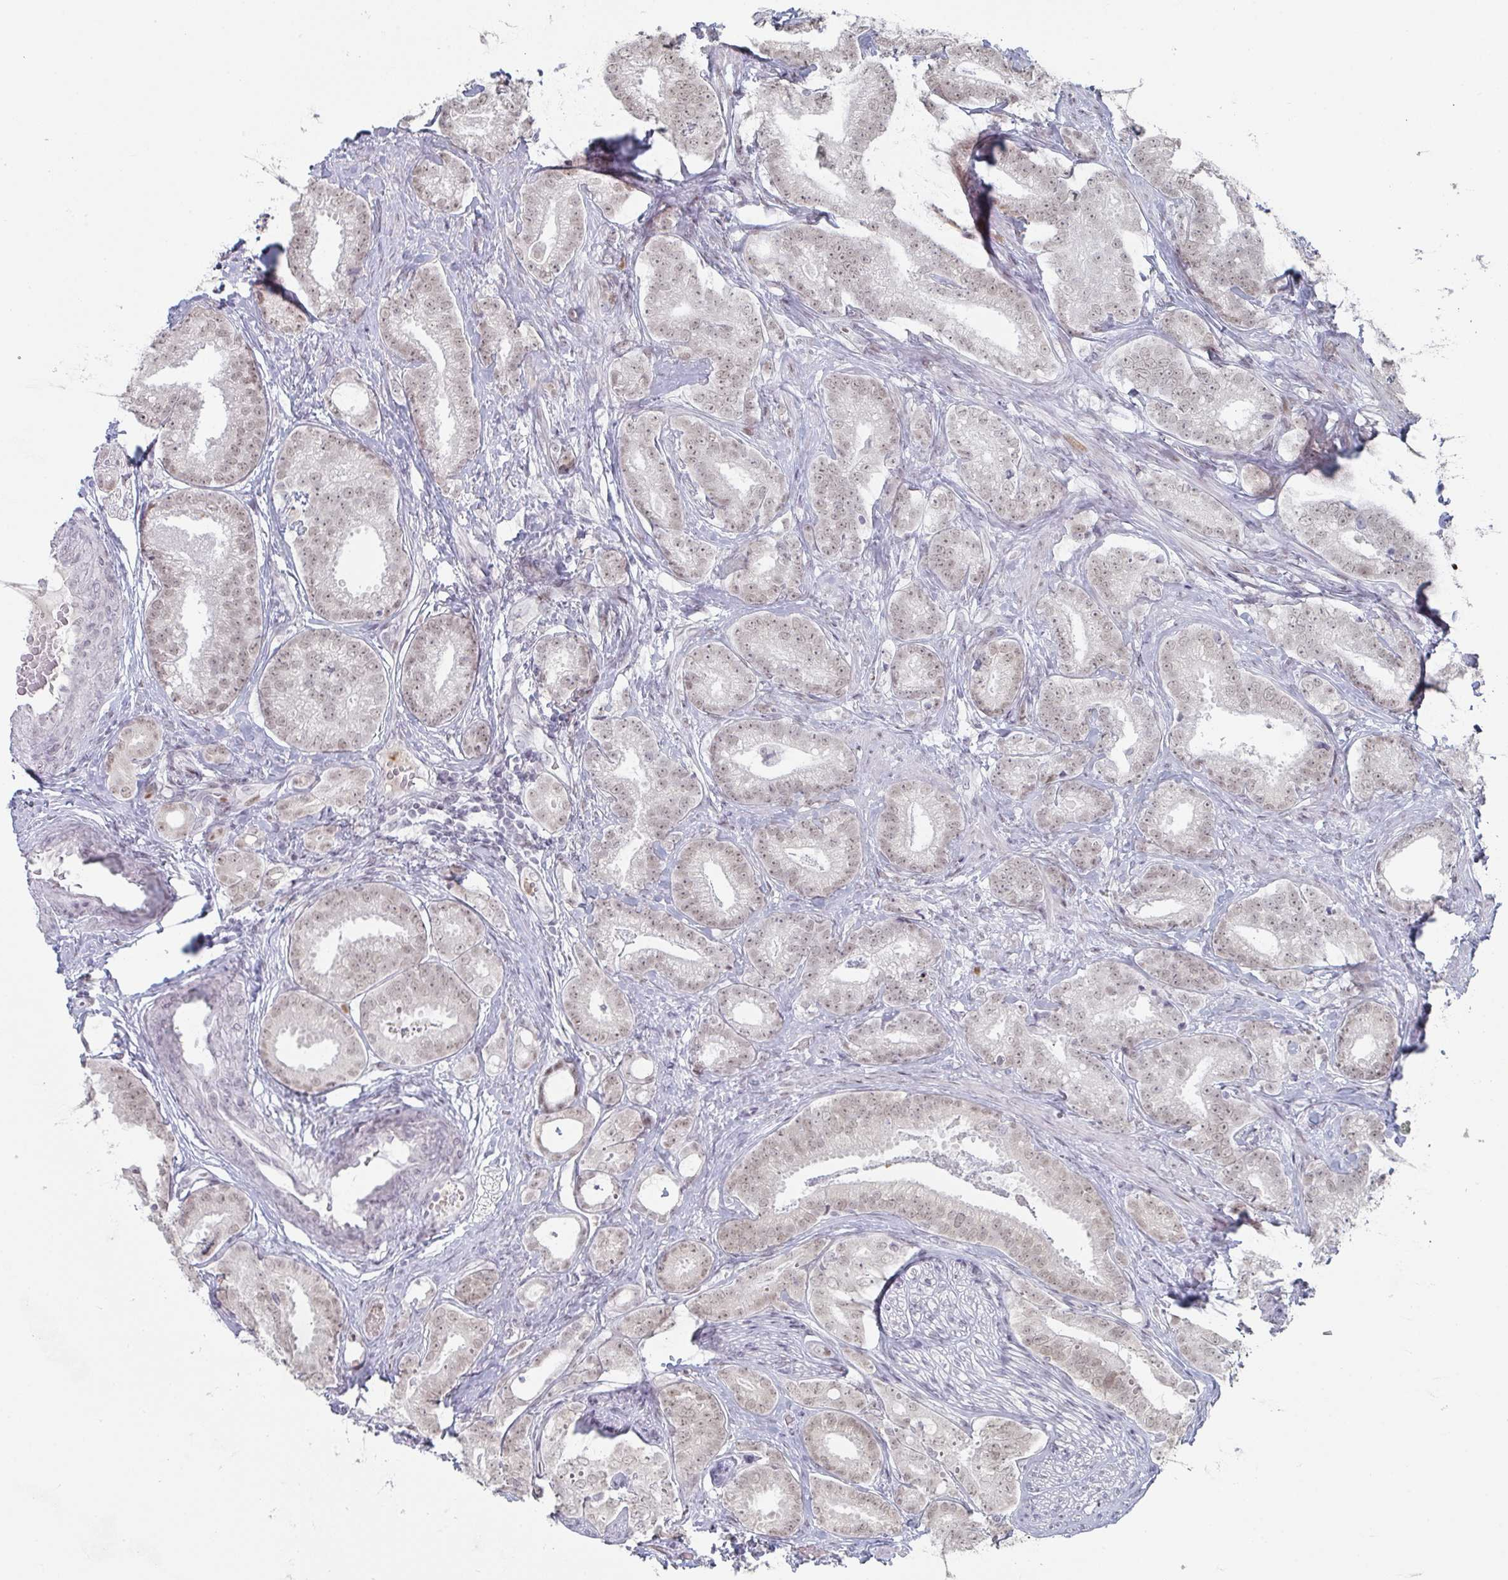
{"staining": {"intensity": "weak", "quantity": ">75%", "location": "nuclear"}, "tissue": "prostate cancer", "cell_type": "Tumor cells", "image_type": "cancer", "snomed": [{"axis": "morphology", "description": "Adenocarcinoma, Low grade"}, {"axis": "topography", "description": "Prostate"}], "caption": "Prostate cancer tissue demonstrates weak nuclear expression in approximately >75% of tumor cells, visualized by immunohistochemistry.", "gene": "LIN54", "patient": {"sex": "male", "age": 63}}